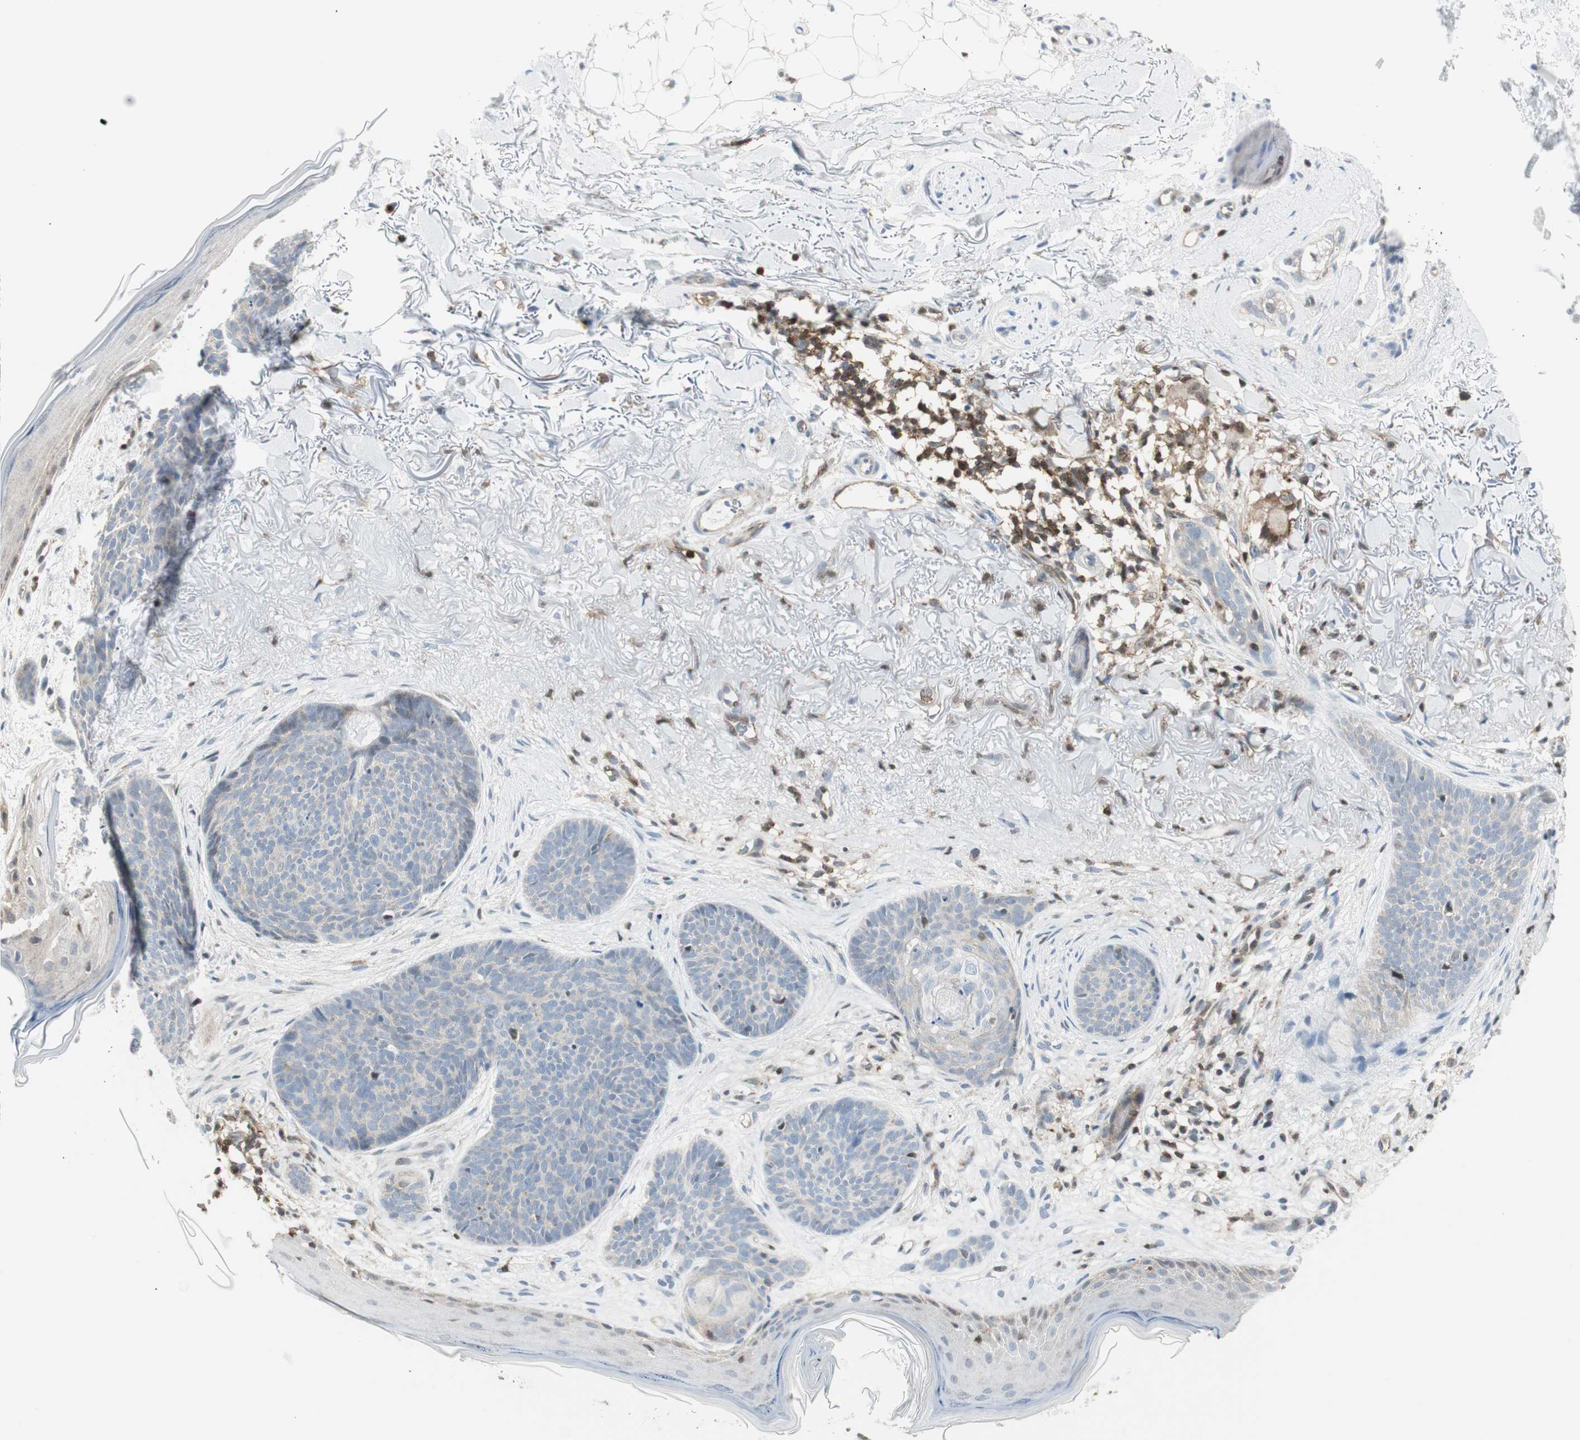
{"staining": {"intensity": "negative", "quantity": "none", "location": "none"}, "tissue": "skin cancer", "cell_type": "Tumor cells", "image_type": "cancer", "snomed": [{"axis": "morphology", "description": "Normal tissue, NOS"}, {"axis": "morphology", "description": "Basal cell carcinoma"}, {"axis": "topography", "description": "Skin"}], "caption": "This is an immunohistochemistry (IHC) histopathology image of human skin cancer. There is no expression in tumor cells.", "gene": "PPP1CA", "patient": {"sex": "female", "age": 70}}